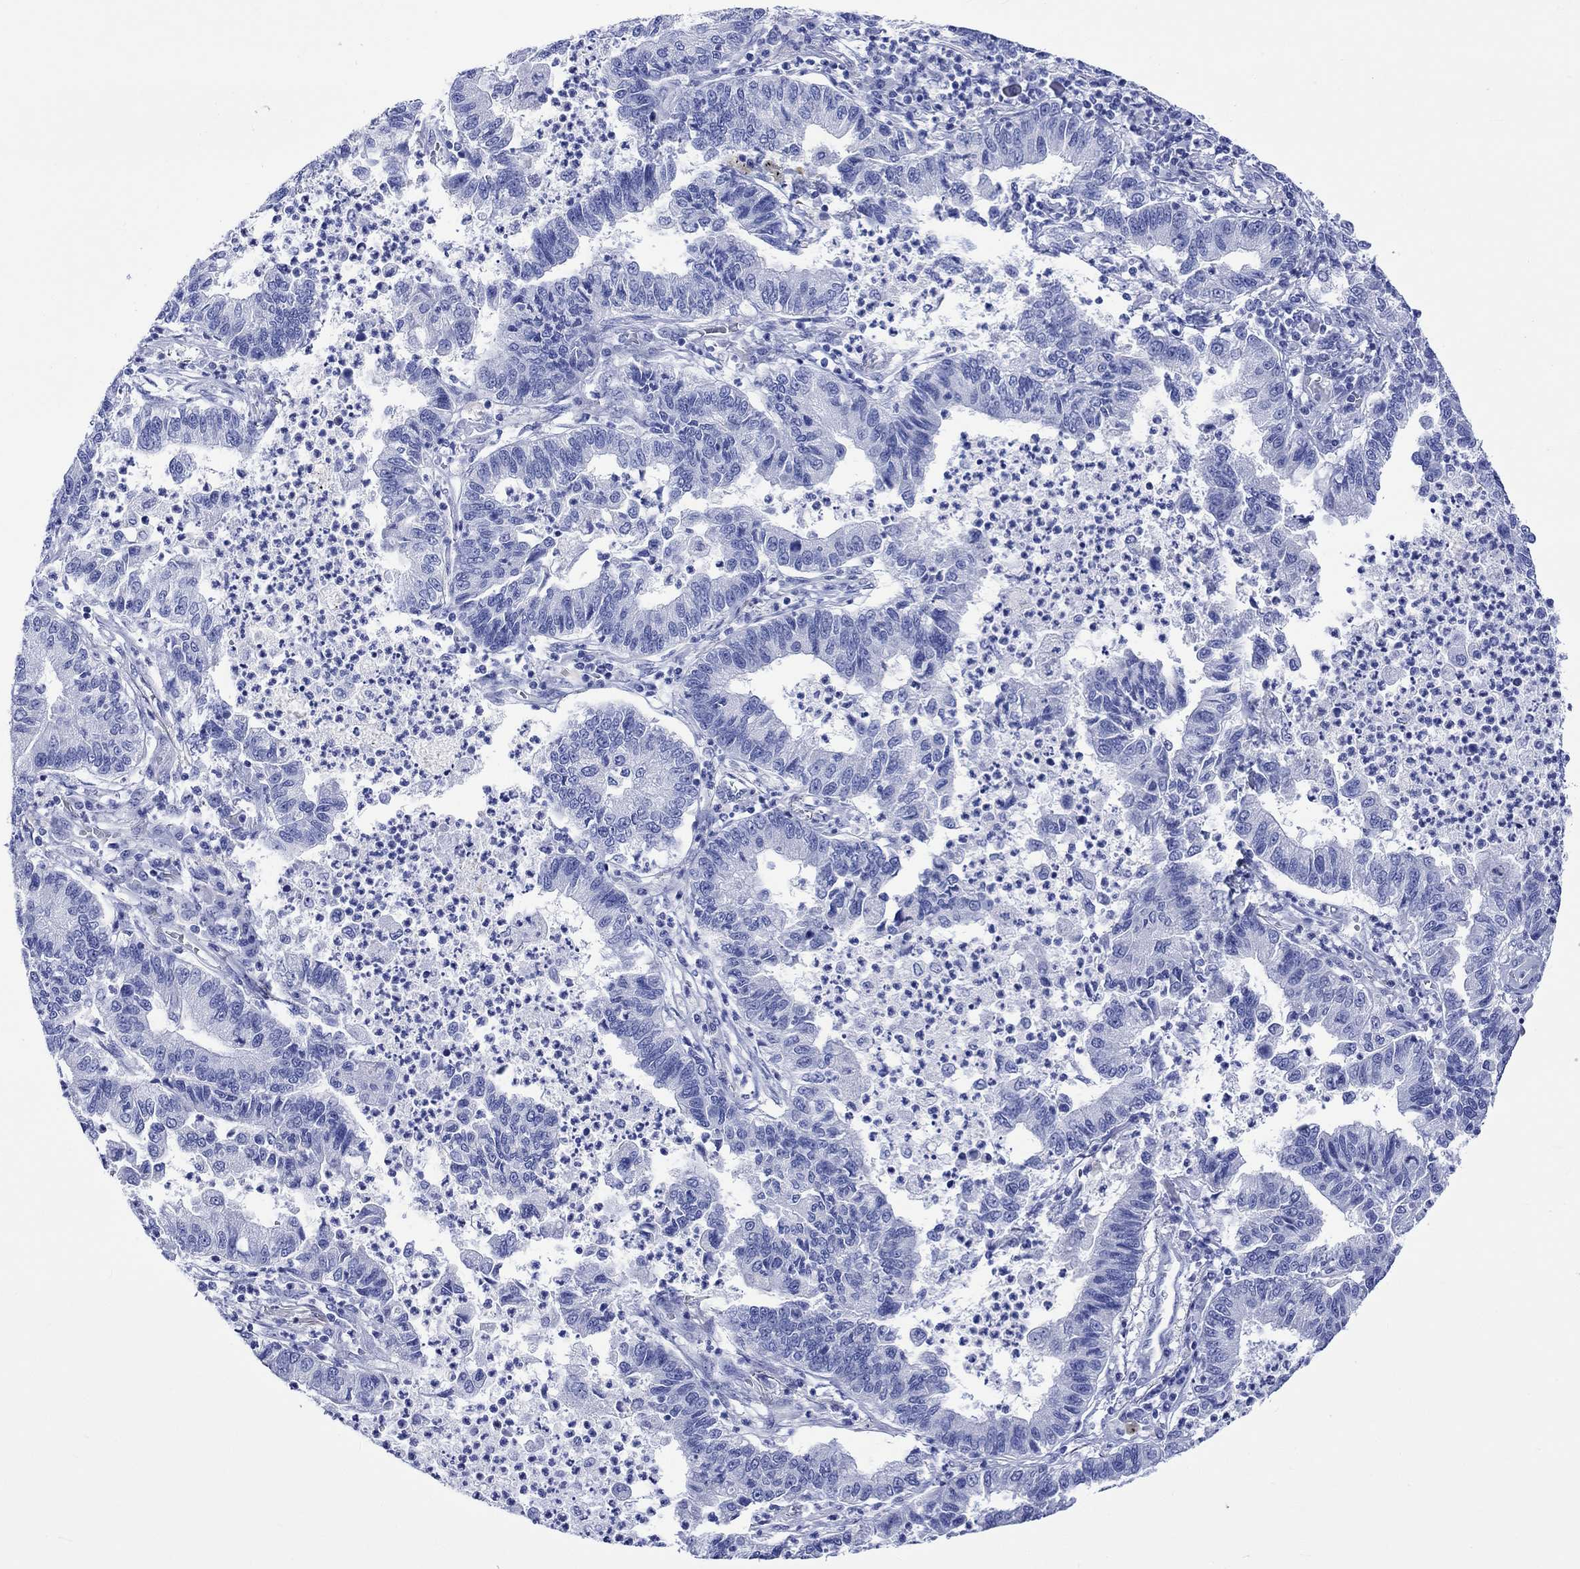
{"staining": {"intensity": "negative", "quantity": "none", "location": "none"}, "tissue": "lung cancer", "cell_type": "Tumor cells", "image_type": "cancer", "snomed": [{"axis": "morphology", "description": "Adenocarcinoma, NOS"}, {"axis": "topography", "description": "Lung"}], "caption": "Immunohistochemistry image of neoplastic tissue: lung adenocarcinoma stained with DAB demonstrates no significant protein positivity in tumor cells.", "gene": "HARBI1", "patient": {"sex": "female", "age": 57}}